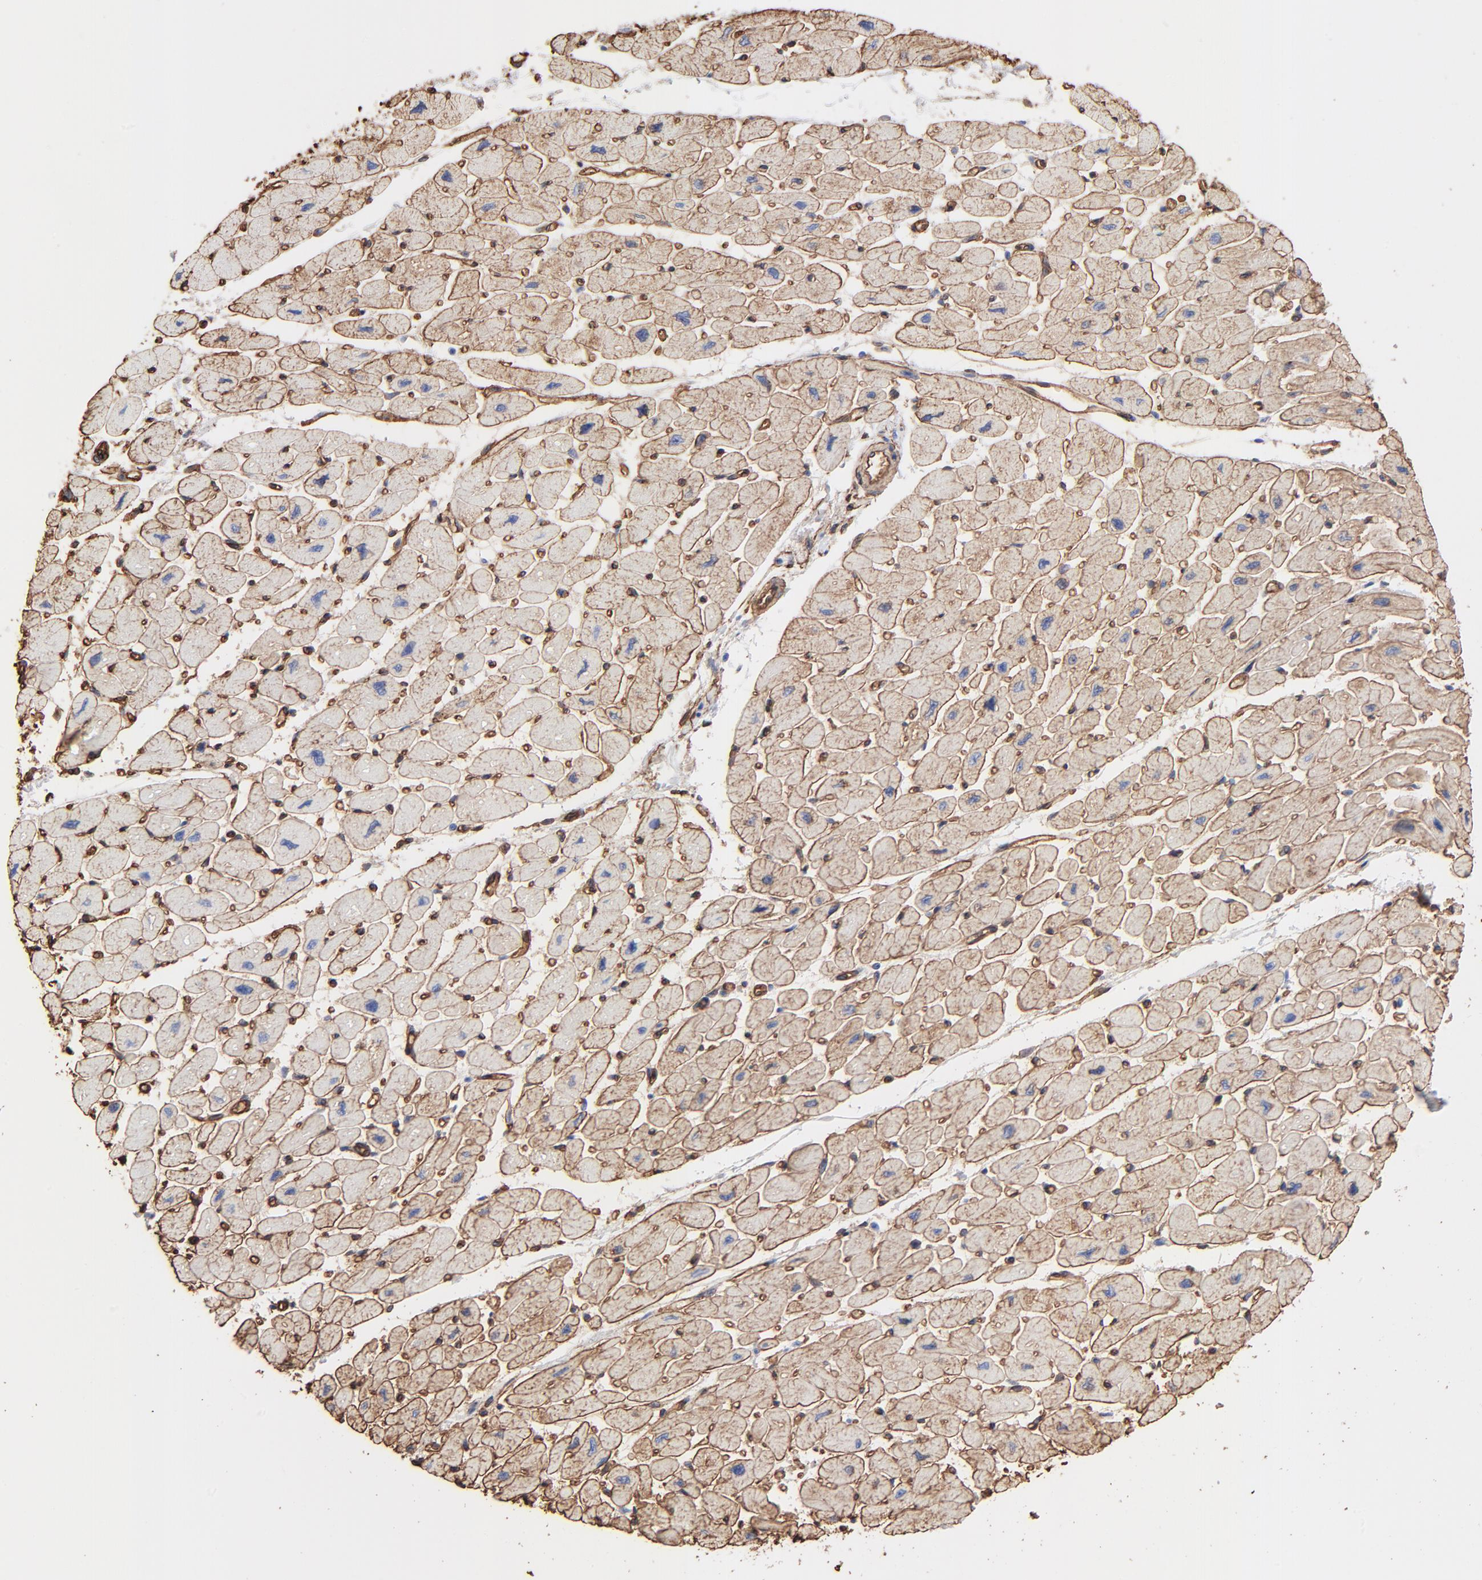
{"staining": {"intensity": "moderate", "quantity": ">75%", "location": "cytoplasmic/membranous"}, "tissue": "heart muscle", "cell_type": "Cardiomyocytes", "image_type": "normal", "snomed": [{"axis": "morphology", "description": "Normal tissue, NOS"}, {"axis": "topography", "description": "Heart"}], "caption": "A brown stain labels moderate cytoplasmic/membranous positivity of a protein in cardiomyocytes of benign heart muscle.", "gene": "CAV1", "patient": {"sex": "female", "age": 54}}